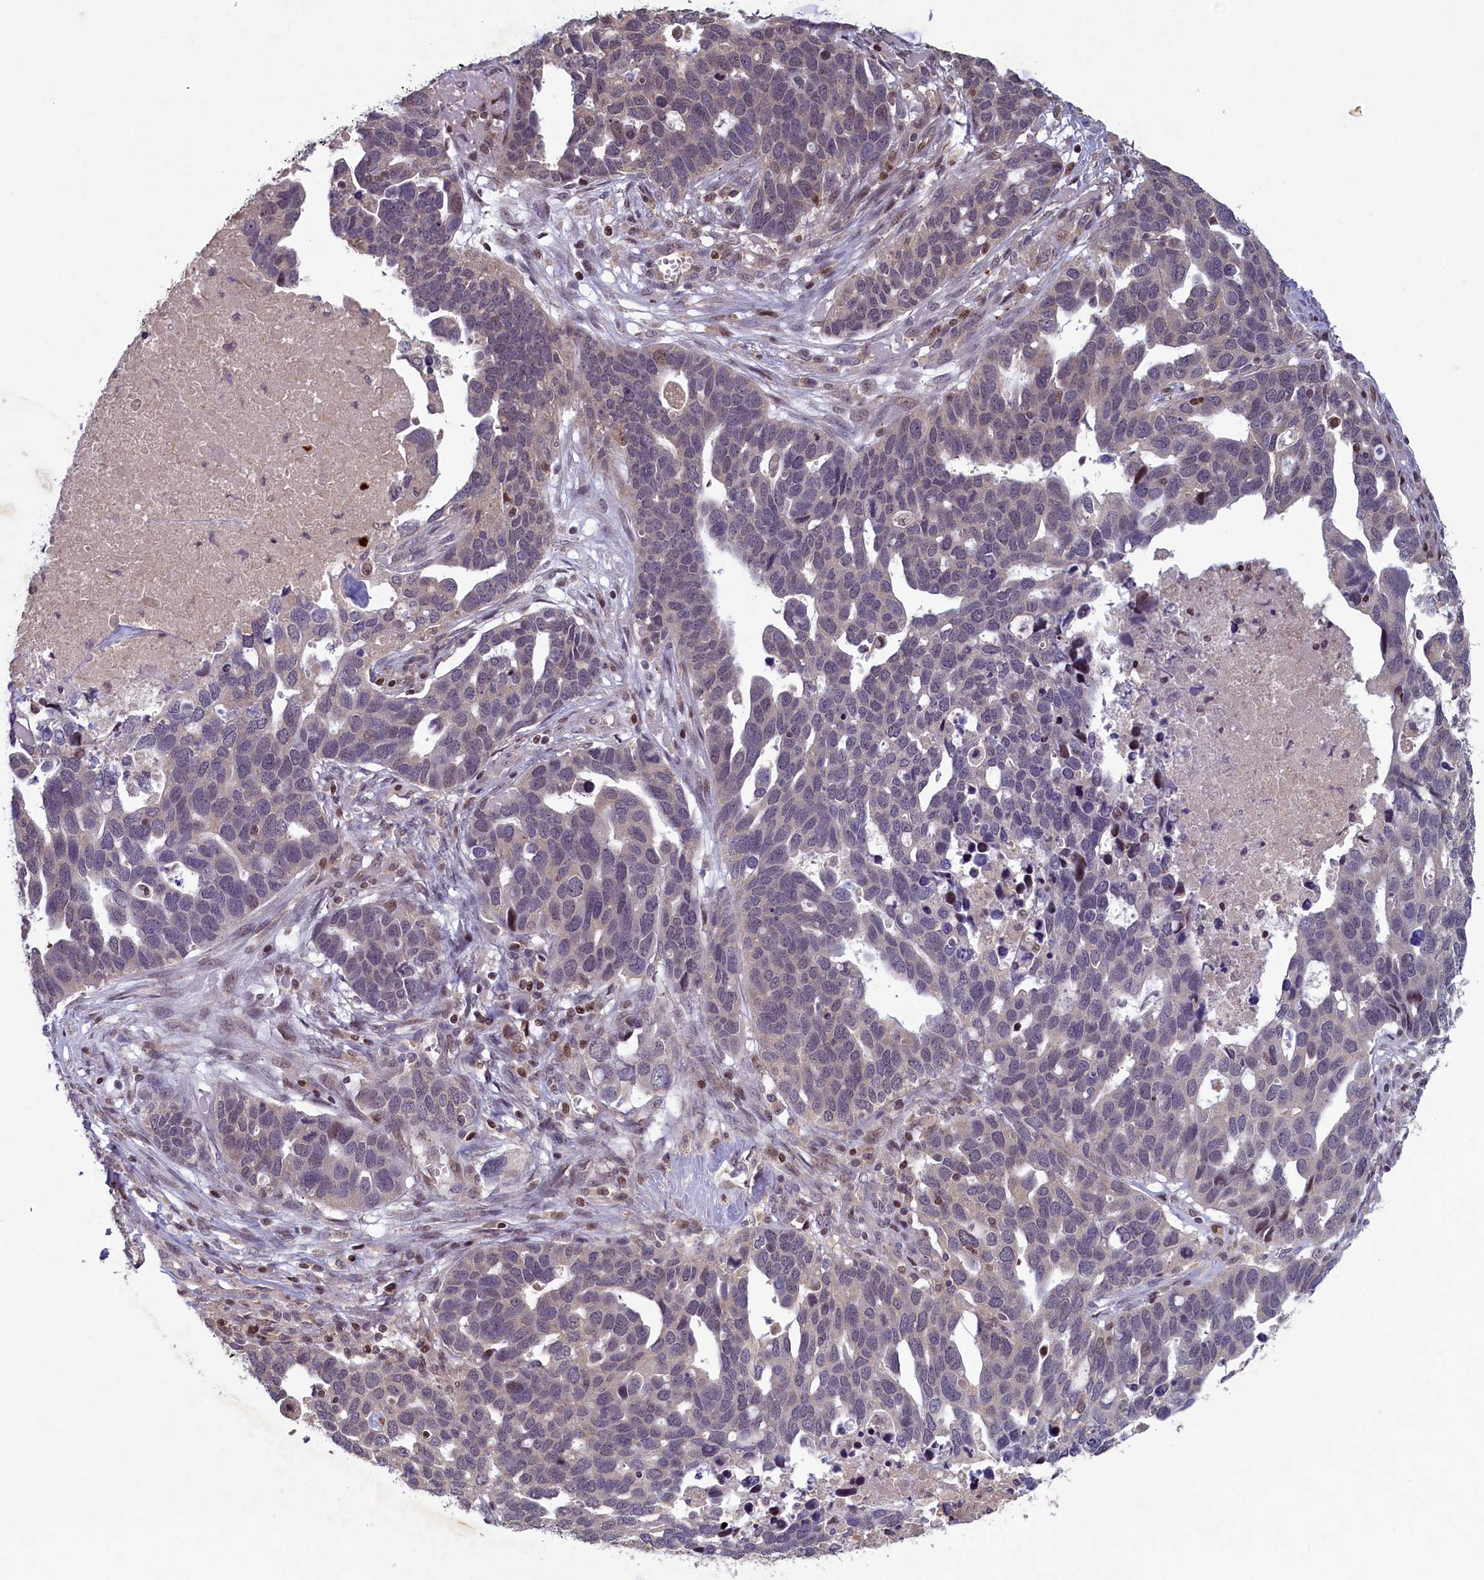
{"staining": {"intensity": "negative", "quantity": "none", "location": "none"}, "tissue": "ovarian cancer", "cell_type": "Tumor cells", "image_type": "cancer", "snomed": [{"axis": "morphology", "description": "Cystadenocarcinoma, serous, NOS"}, {"axis": "topography", "description": "Ovary"}], "caption": "DAB immunohistochemical staining of ovarian serous cystadenocarcinoma displays no significant staining in tumor cells.", "gene": "NUBP1", "patient": {"sex": "female", "age": 54}}